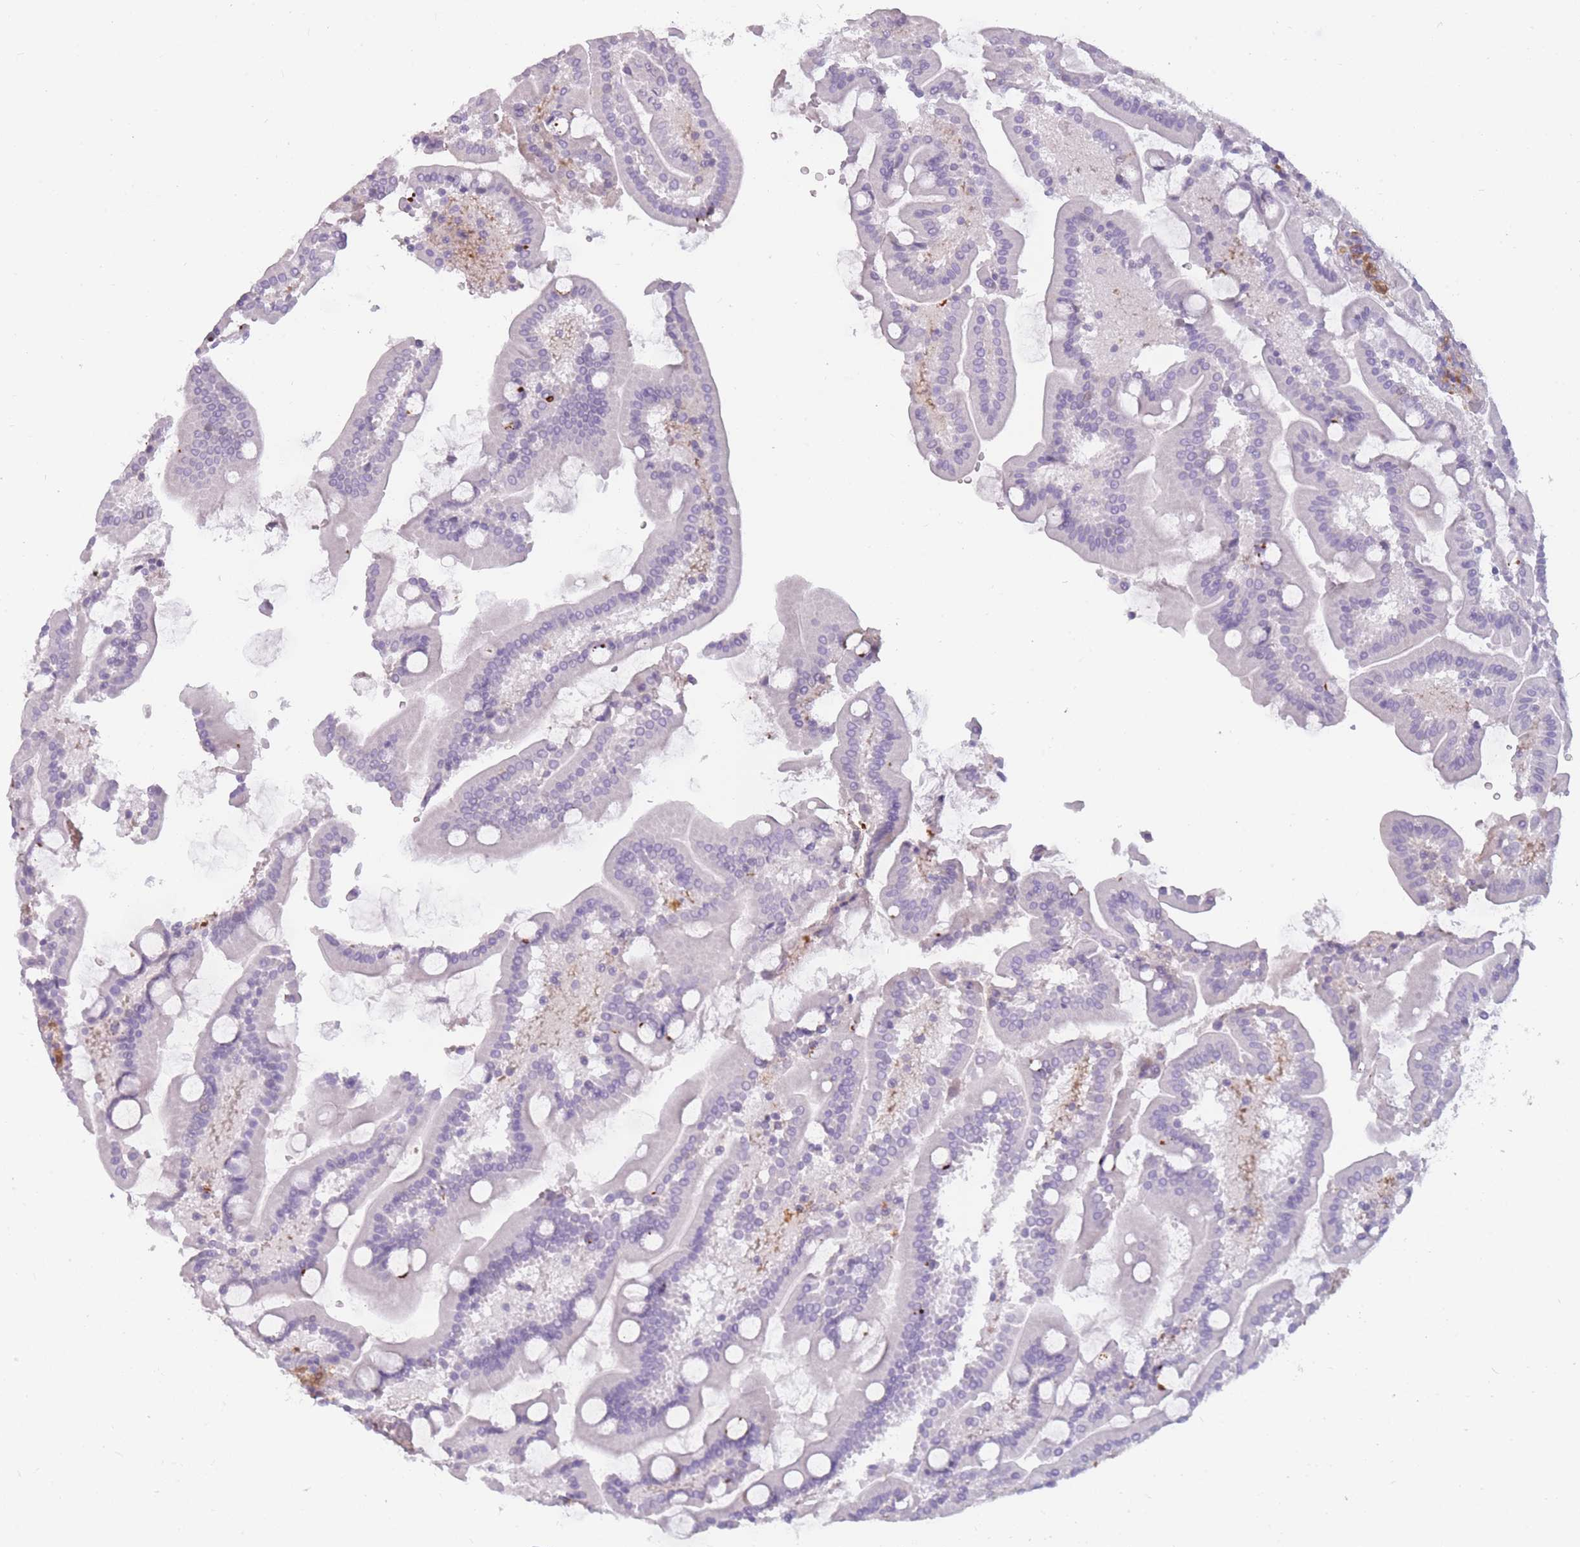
{"staining": {"intensity": "weak", "quantity": "25%-75%", "location": "cytoplasmic/membranous"}, "tissue": "duodenum", "cell_type": "Glandular cells", "image_type": "normal", "snomed": [{"axis": "morphology", "description": "Normal tissue, NOS"}, {"axis": "topography", "description": "Duodenum"}], "caption": "This is a histology image of immunohistochemistry (IHC) staining of normal duodenum, which shows weak expression in the cytoplasmic/membranous of glandular cells.", "gene": "LGALS9B", "patient": {"sex": "male", "age": 55}}